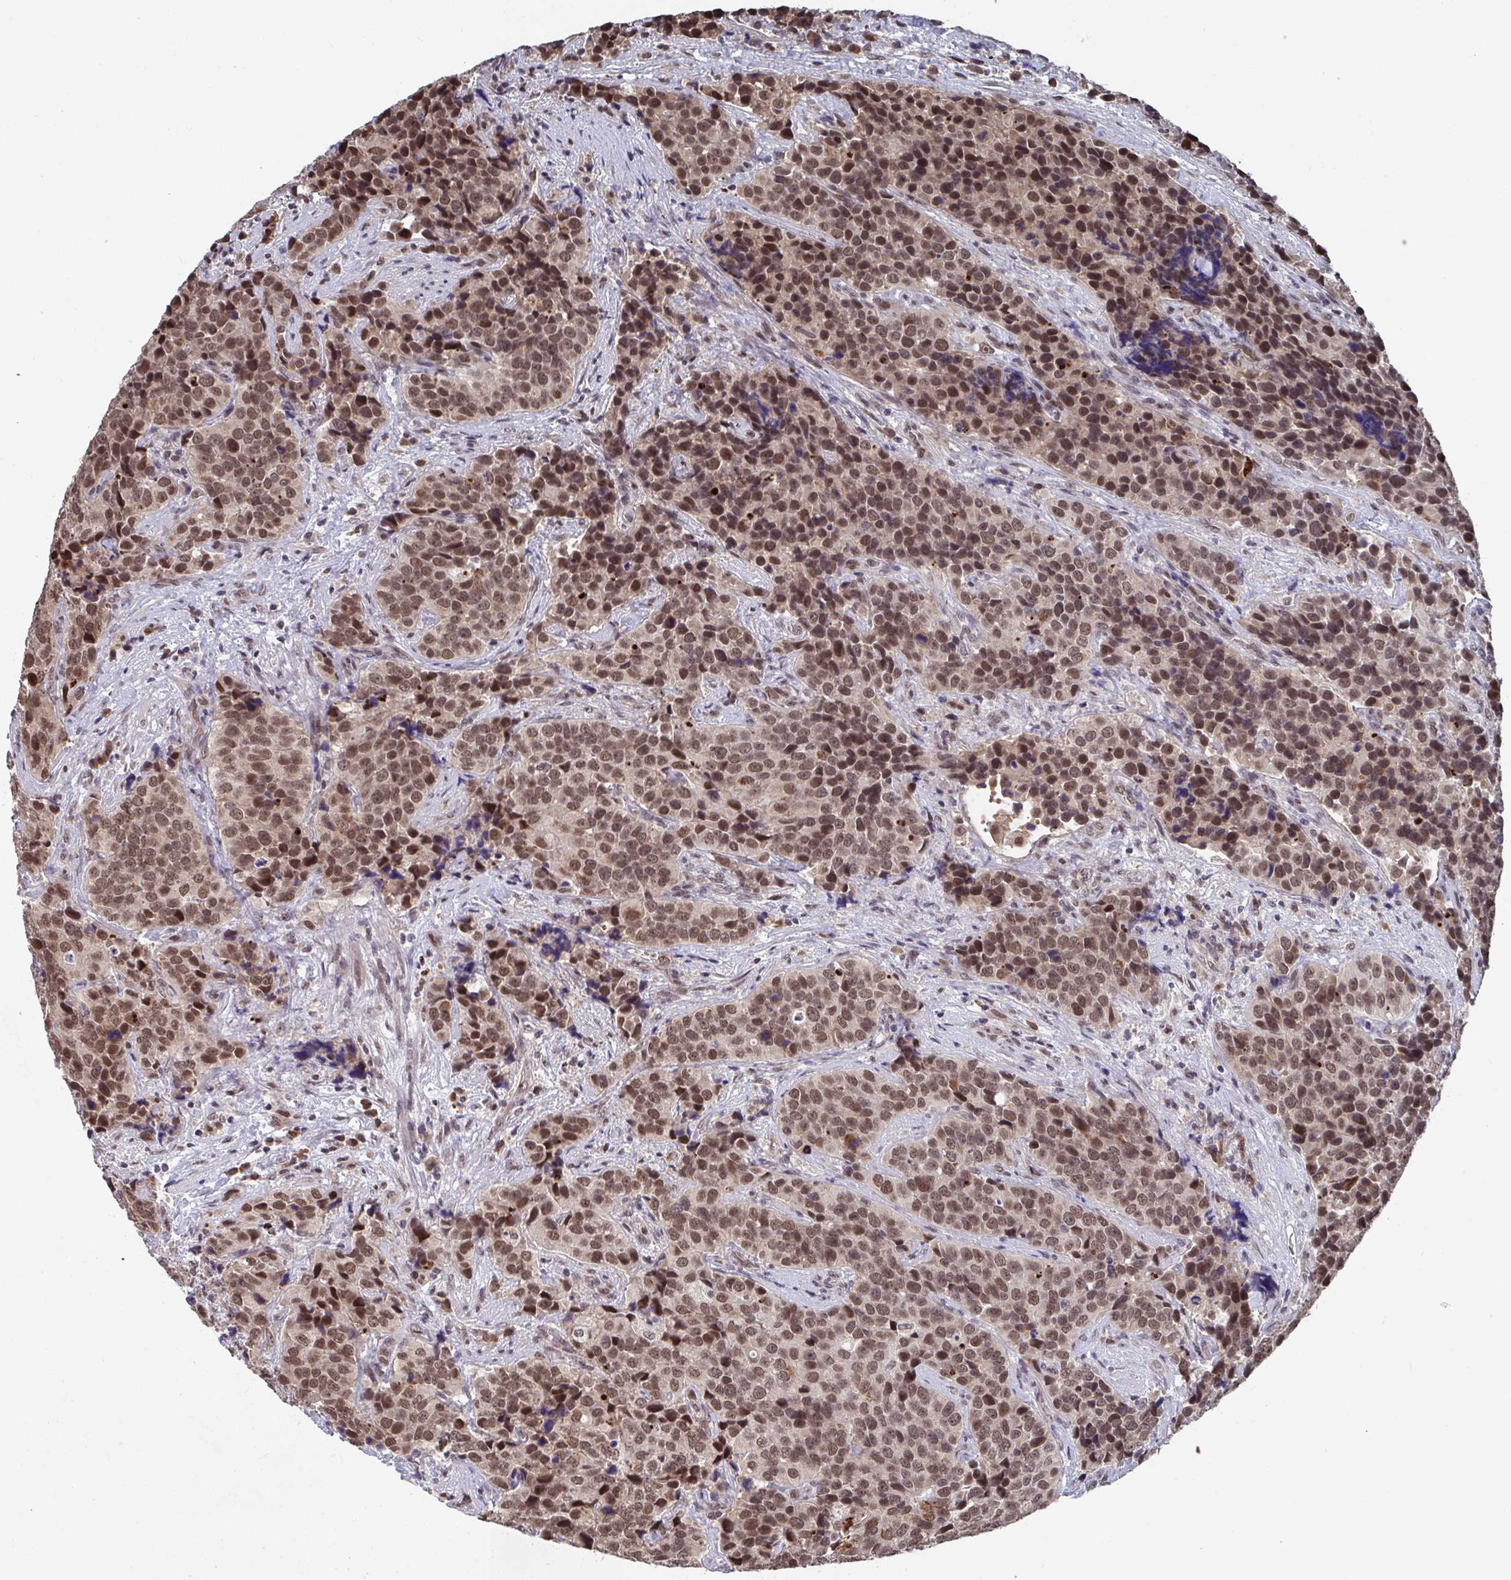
{"staining": {"intensity": "moderate", "quantity": ">75%", "location": "cytoplasmic/membranous,nuclear"}, "tissue": "urothelial cancer", "cell_type": "Tumor cells", "image_type": "cancer", "snomed": [{"axis": "morphology", "description": "Urothelial carcinoma, NOS"}, {"axis": "topography", "description": "Urinary bladder"}], "caption": "Brown immunohistochemical staining in human urothelial cancer reveals moderate cytoplasmic/membranous and nuclear staining in about >75% of tumor cells.", "gene": "JMJD1C", "patient": {"sex": "male", "age": 52}}